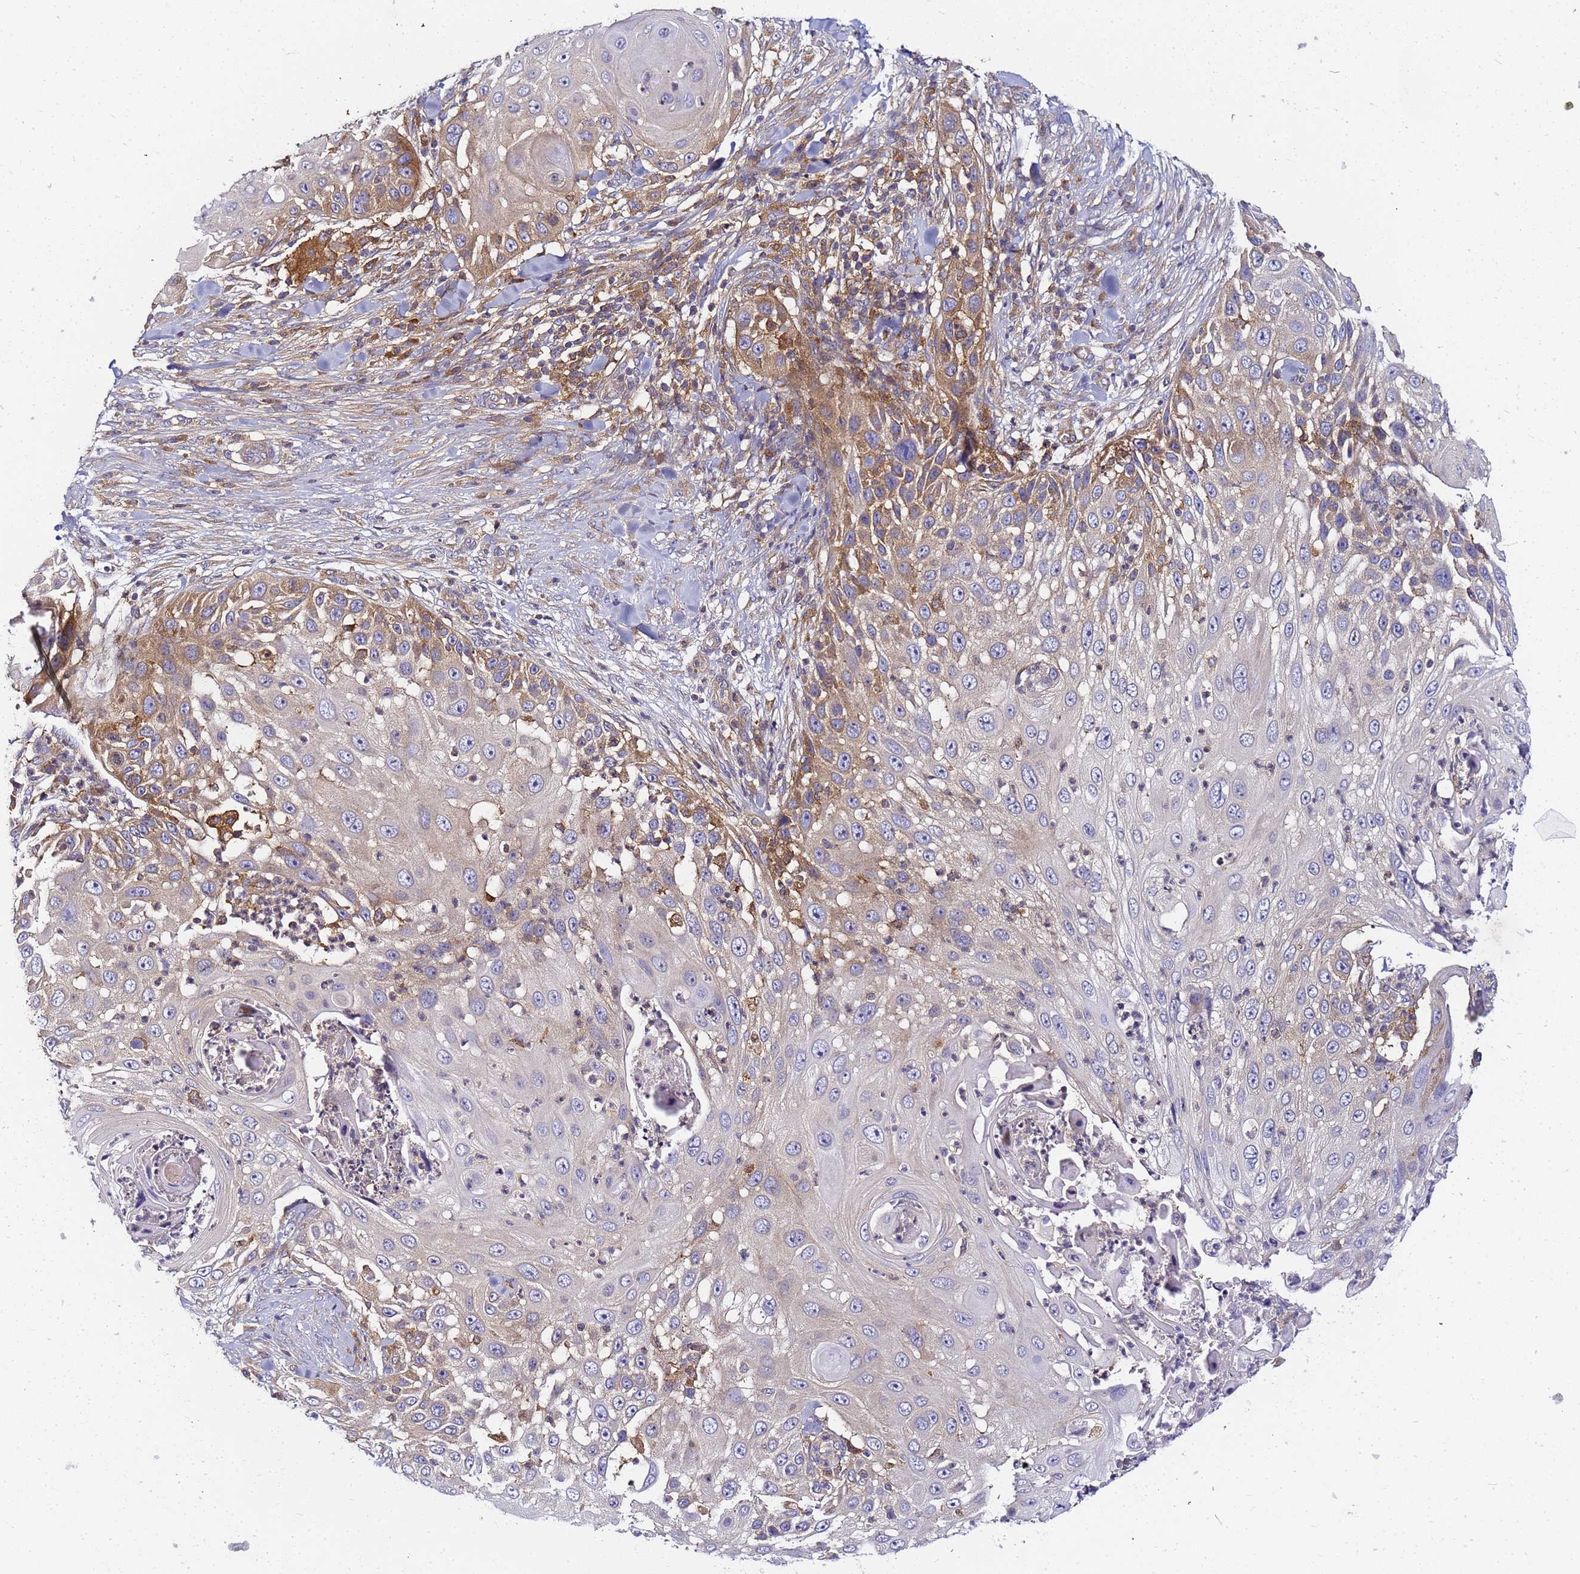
{"staining": {"intensity": "moderate", "quantity": "<25%", "location": "cytoplasmic/membranous"}, "tissue": "skin cancer", "cell_type": "Tumor cells", "image_type": "cancer", "snomed": [{"axis": "morphology", "description": "Squamous cell carcinoma, NOS"}, {"axis": "topography", "description": "Skin"}], "caption": "Immunohistochemistry (IHC) photomicrograph of neoplastic tissue: skin cancer stained using immunohistochemistry (IHC) displays low levels of moderate protein expression localized specifically in the cytoplasmic/membranous of tumor cells, appearing as a cytoplasmic/membranous brown color.", "gene": "CHM", "patient": {"sex": "female", "age": 44}}